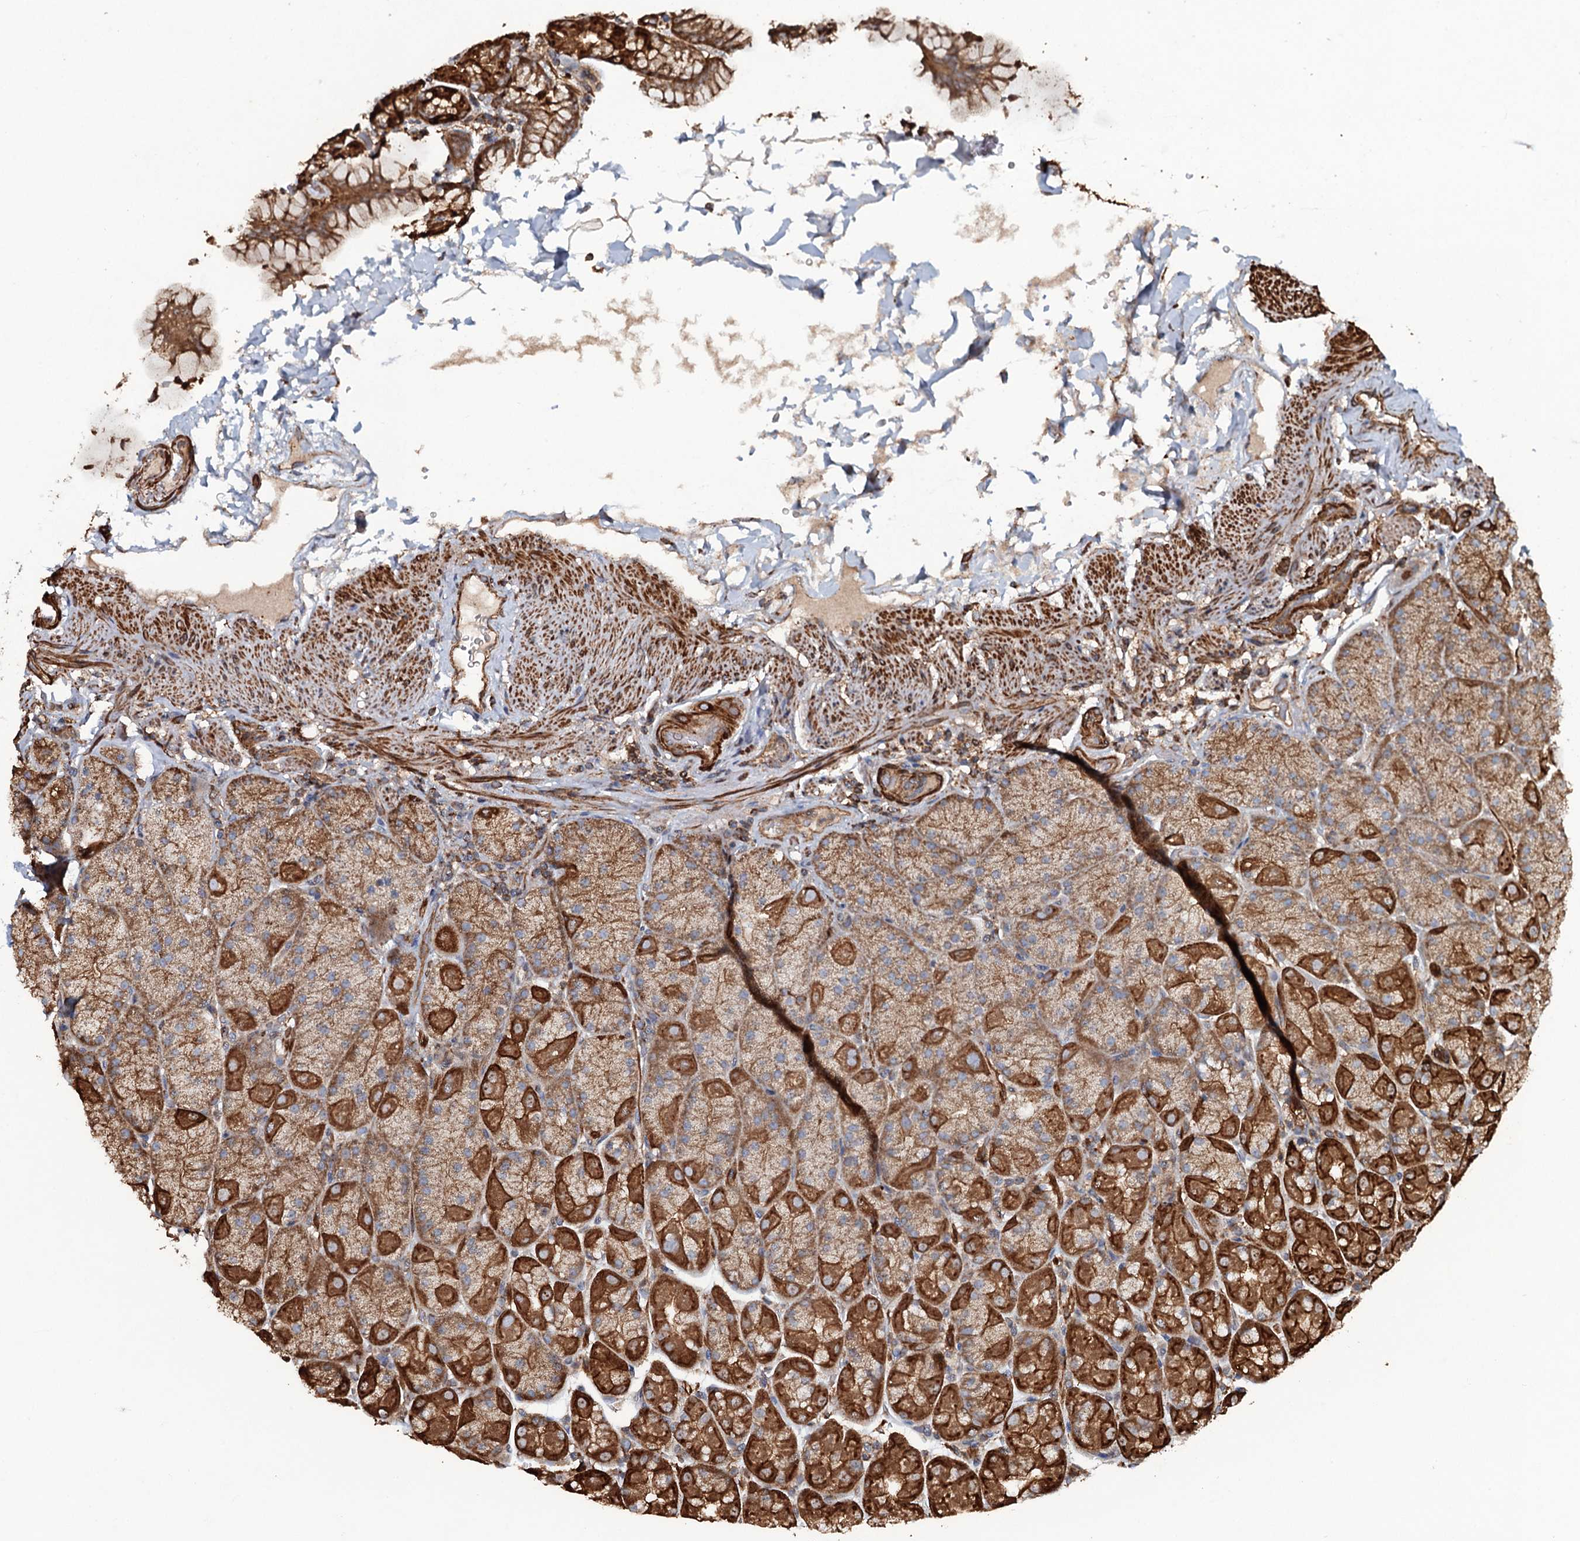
{"staining": {"intensity": "strong", "quantity": "25%-75%", "location": "cytoplasmic/membranous"}, "tissue": "stomach", "cell_type": "Glandular cells", "image_type": "normal", "snomed": [{"axis": "morphology", "description": "Normal tissue, NOS"}, {"axis": "topography", "description": "Stomach, upper"}, {"axis": "topography", "description": "Stomach, lower"}], "caption": "A high-resolution image shows IHC staining of unremarkable stomach, which demonstrates strong cytoplasmic/membranous staining in about 25%-75% of glandular cells.", "gene": "VWA8", "patient": {"sex": "male", "age": 67}}